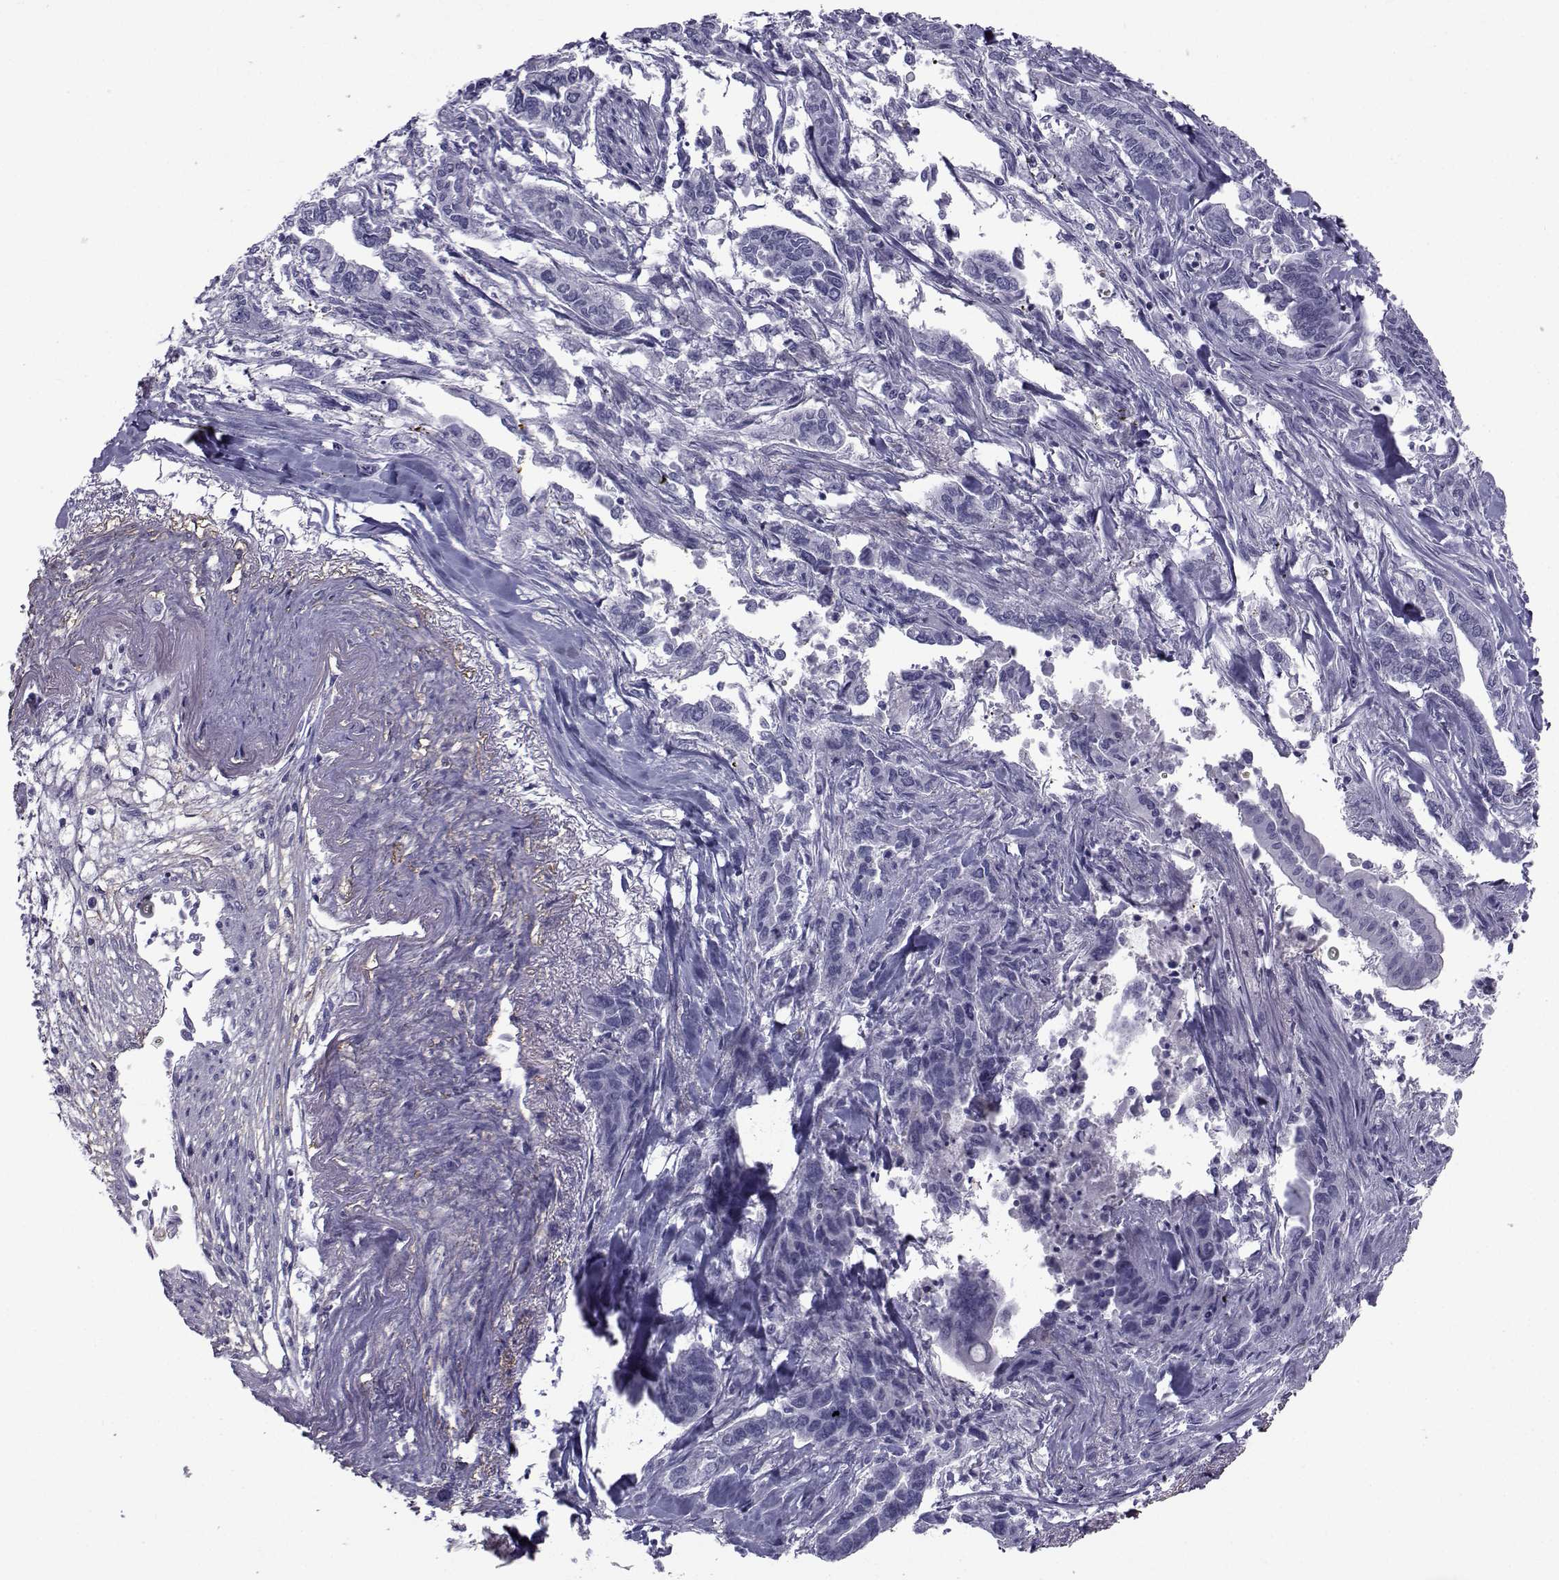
{"staining": {"intensity": "negative", "quantity": "none", "location": "none"}, "tissue": "pancreatic cancer", "cell_type": "Tumor cells", "image_type": "cancer", "snomed": [{"axis": "morphology", "description": "Adenocarcinoma, NOS"}, {"axis": "topography", "description": "Pancreas"}], "caption": "Immunohistochemistry image of human pancreatic cancer stained for a protein (brown), which exhibits no expression in tumor cells.", "gene": "SPANXD", "patient": {"sex": "male", "age": 60}}